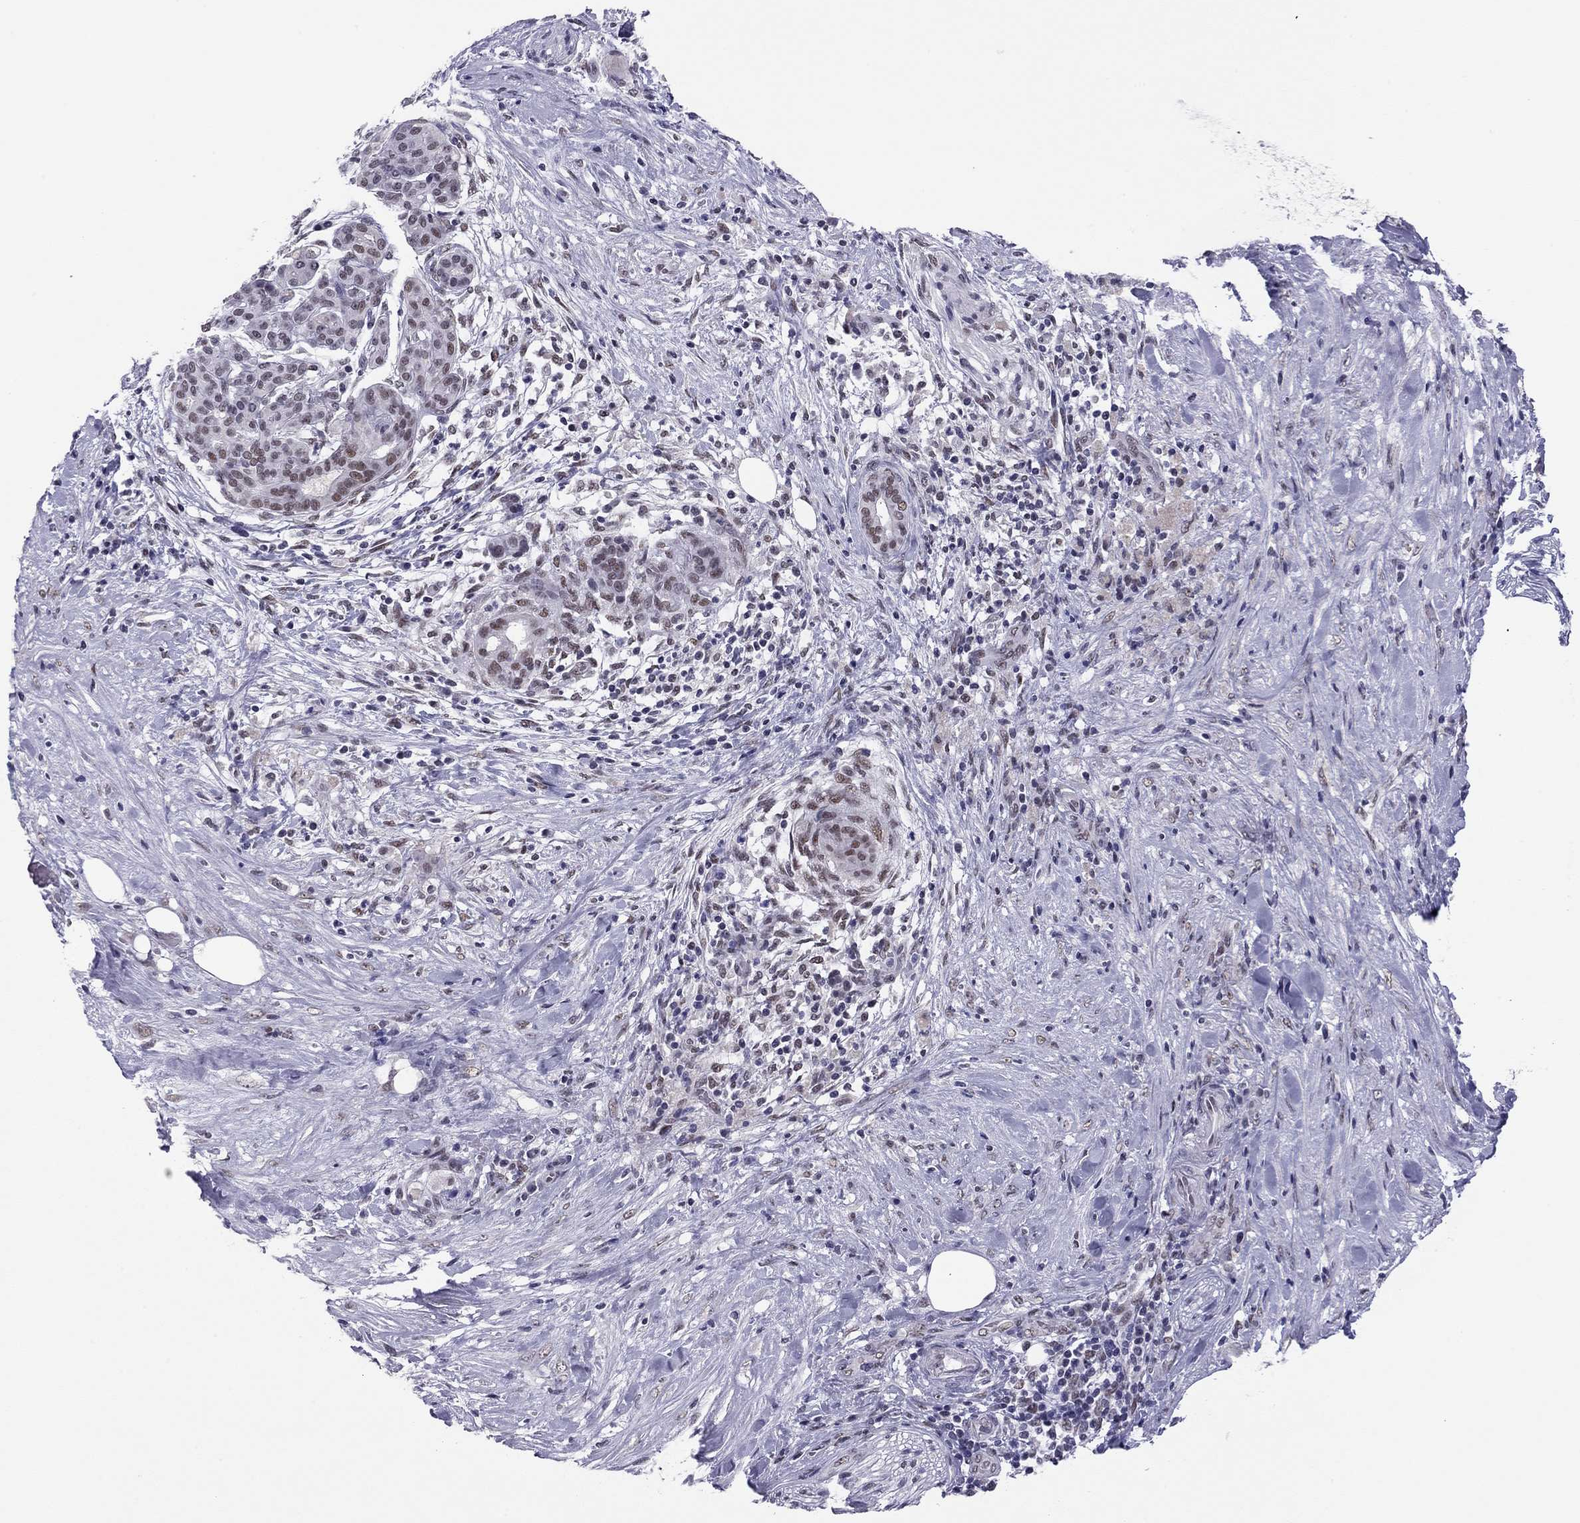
{"staining": {"intensity": "moderate", "quantity": ">75%", "location": "nuclear"}, "tissue": "pancreatic cancer", "cell_type": "Tumor cells", "image_type": "cancer", "snomed": [{"axis": "morphology", "description": "Adenocarcinoma, NOS"}, {"axis": "topography", "description": "Pancreas"}], "caption": "A photomicrograph showing moderate nuclear staining in about >75% of tumor cells in pancreatic cancer, as visualized by brown immunohistochemical staining.", "gene": "DOT1L", "patient": {"sex": "male", "age": 44}}